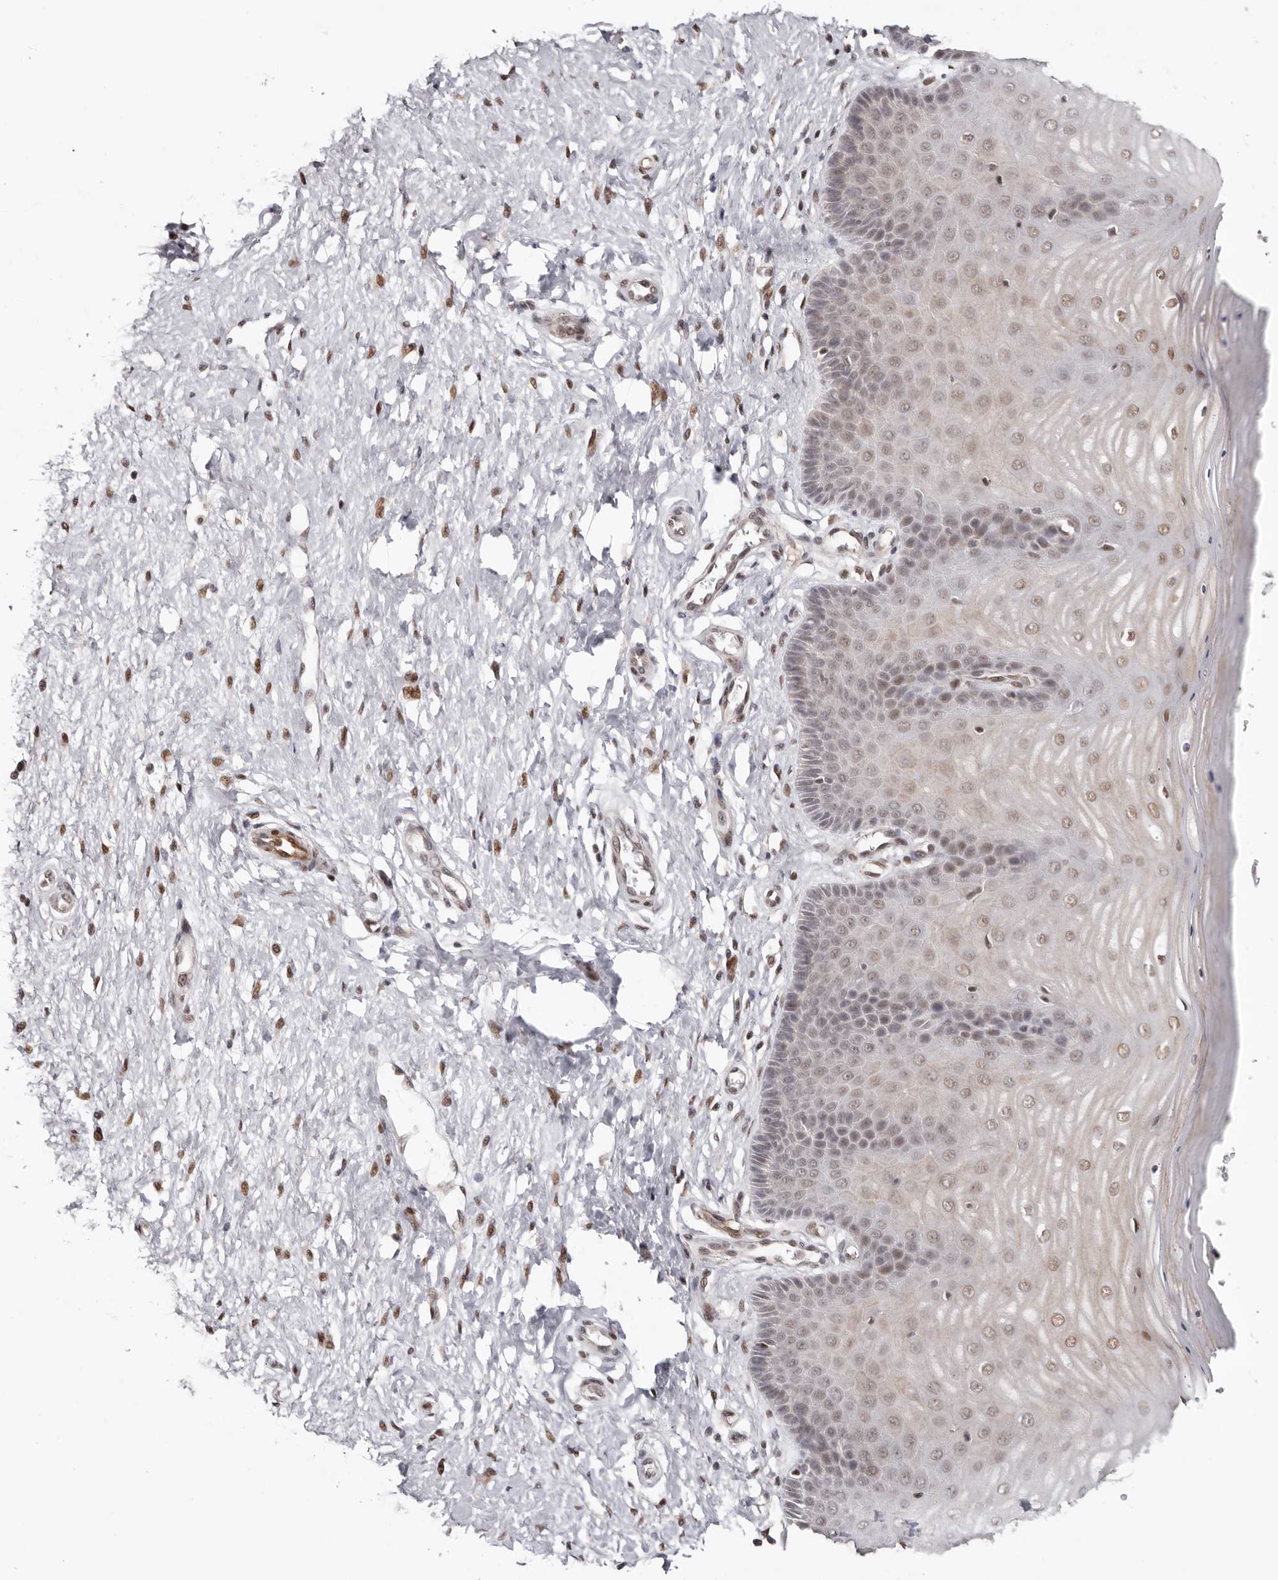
{"staining": {"intensity": "moderate", "quantity": "25%-75%", "location": "cytoplasmic/membranous,nuclear"}, "tissue": "cervix", "cell_type": "Glandular cells", "image_type": "normal", "snomed": [{"axis": "morphology", "description": "Normal tissue, NOS"}, {"axis": "topography", "description": "Cervix"}], "caption": "The image demonstrates immunohistochemical staining of benign cervix. There is moderate cytoplasmic/membranous,nuclear positivity is present in about 25%-75% of glandular cells. (Brightfield microscopy of DAB IHC at high magnification).", "gene": "SMAD7", "patient": {"sex": "female", "age": 55}}